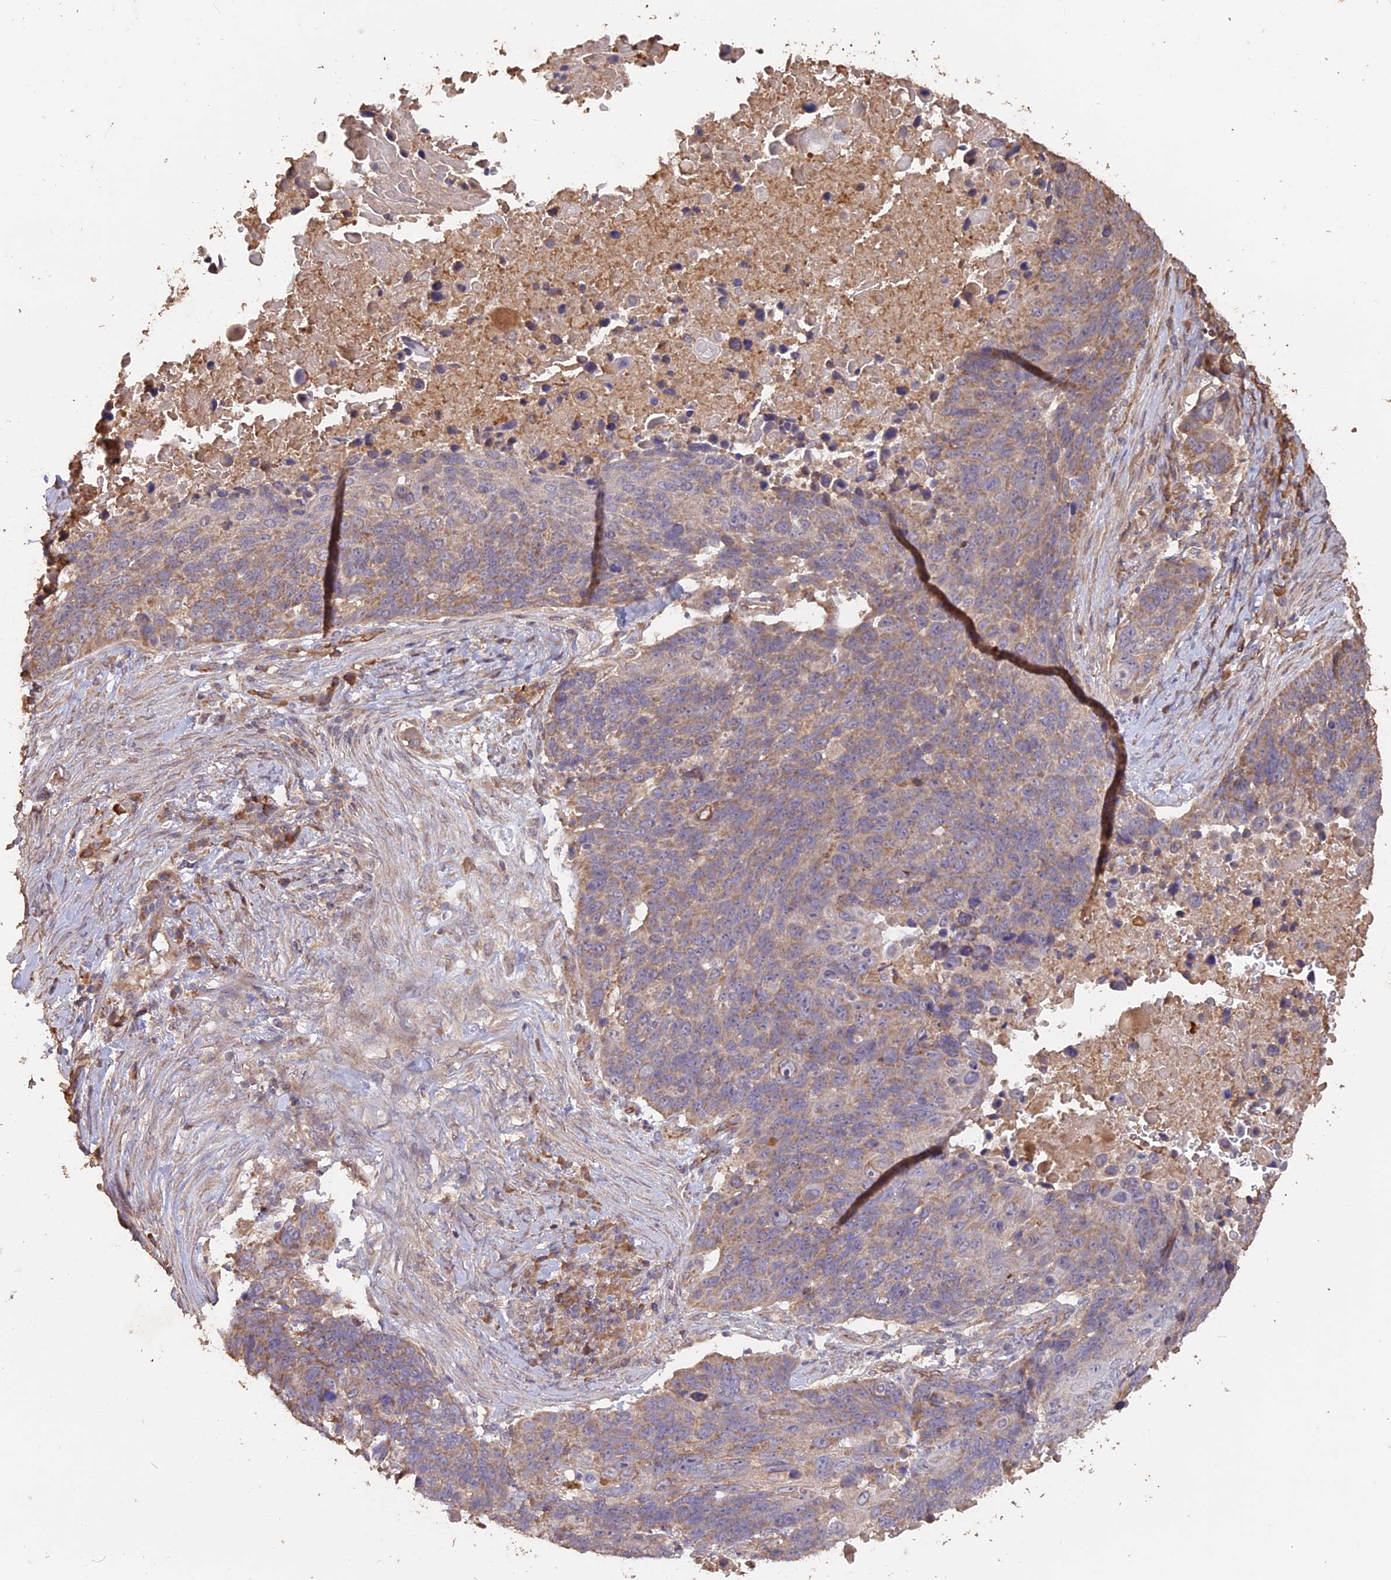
{"staining": {"intensity": "weak", "quantity": ">75%", "location": "cytoplasmic/membranous"}, "tissue": "lung cancer", "cell_type": "Tumor cells", "image_type": "cancer", "snomed": [{"axis": "morphology", "description": "Normal tissue, NOS"}, {"axis": "morphology", "description": "Squamous cell carcinoma, NOS"}, {"axis": "topography", "description": "Lymph node"}, {"axis": "topography", "description": "Lung"}], "caption": "This histopathology image demonstrates immunohistochemistry staining of lung cancer, with low weak cytoplasmic/membranous expression in approximately >75% of tumor cells.", "gene": "LAYN", "patient": {"sex": "male", "age": 66}}